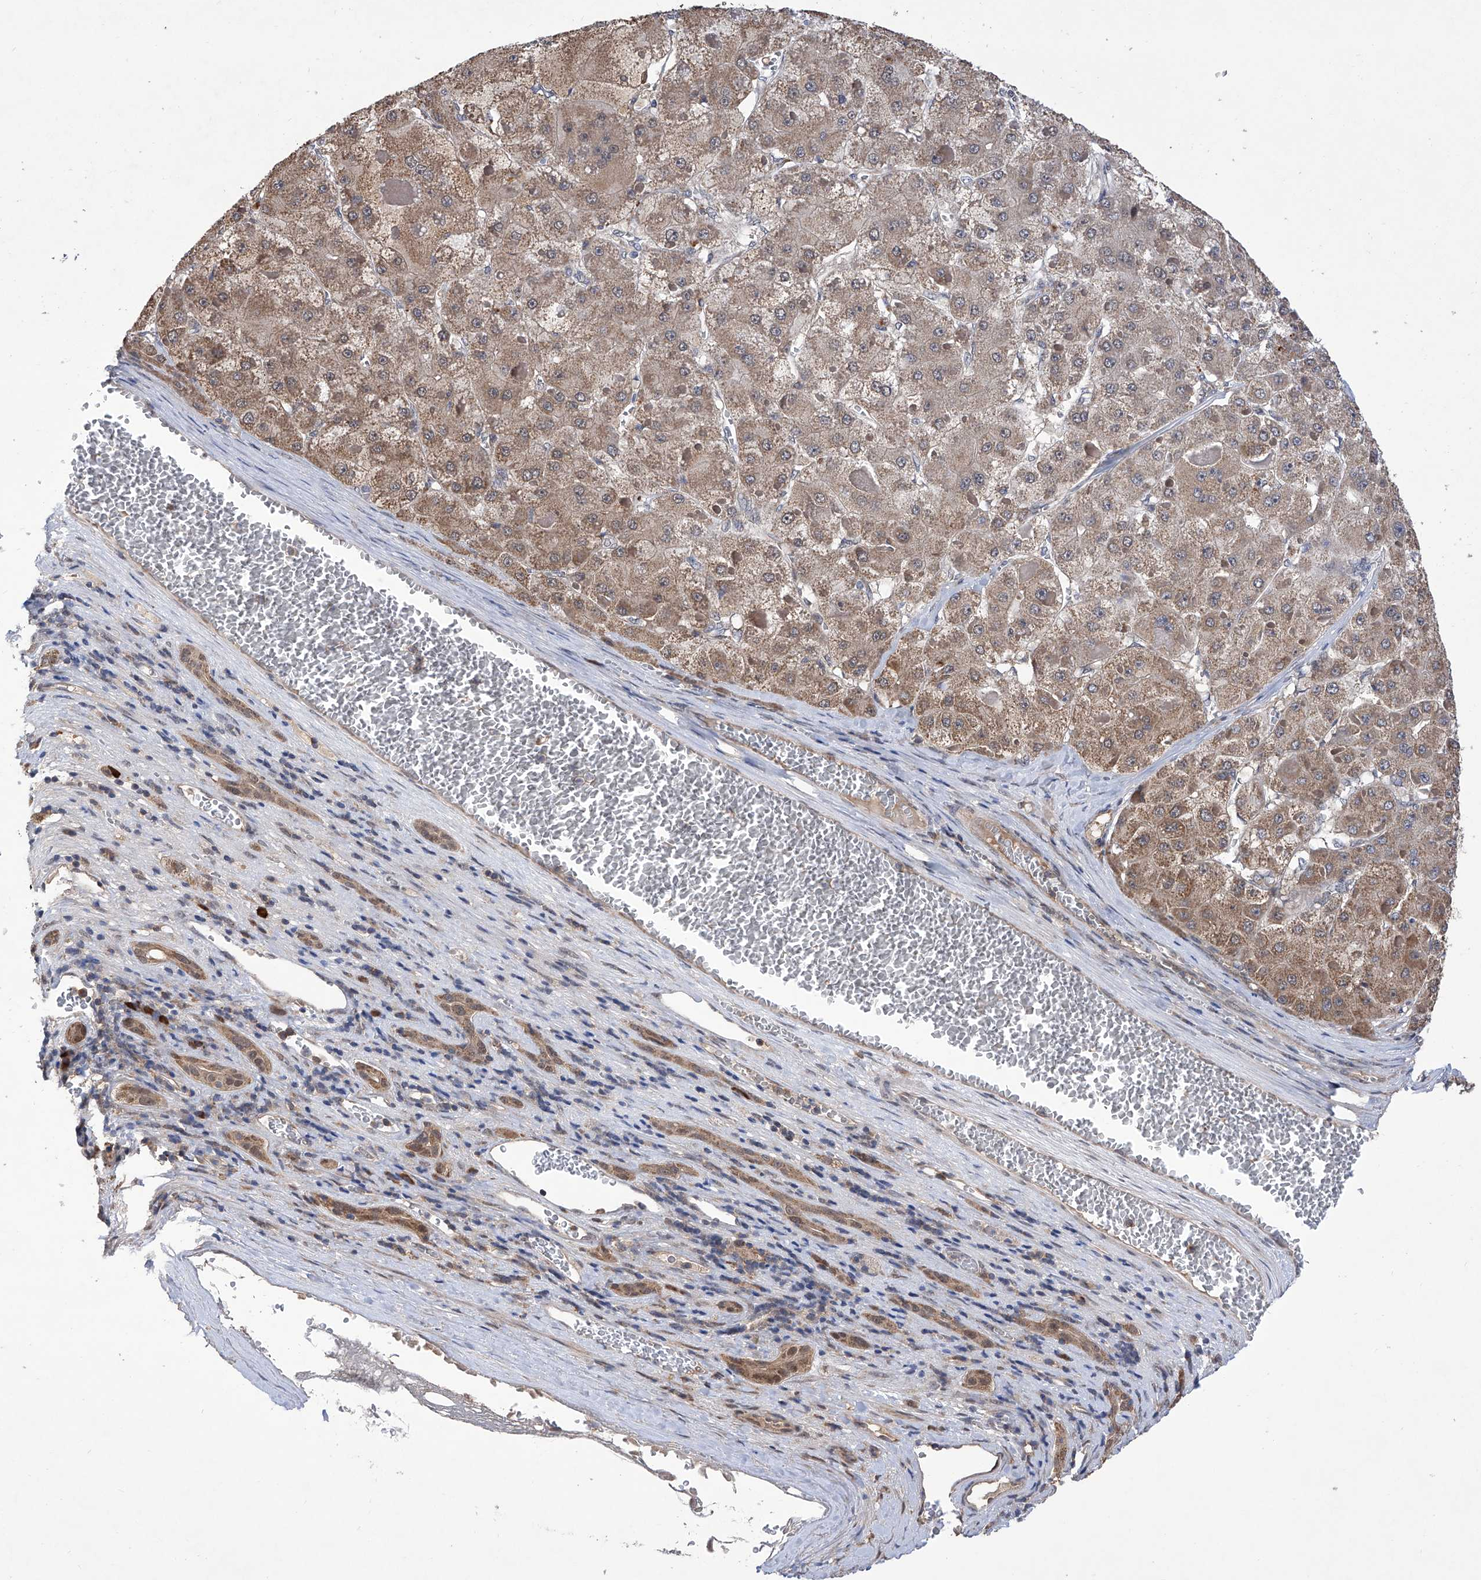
{"staining": {"intensity": "weak", "quantity": ">75%", "location": "cytoplasmic/membranous"}, "tissue": "liver cancer", "cell_type": "Tumor cells", "image_type": "cancer", "snomed": [{"axis": "morphology", "description": "Carcinoma, Hepatocellular, NOS"}, {"axis": "topography", "description": "Liver"}], "caption": "Brown immunohistochemical staining in liver cancer reveals weak cytoplasmic/membranous staining in approximately >75% of tumor cells.", "gene": "USP45", "patient": {"sex": "female", "age": 73}}